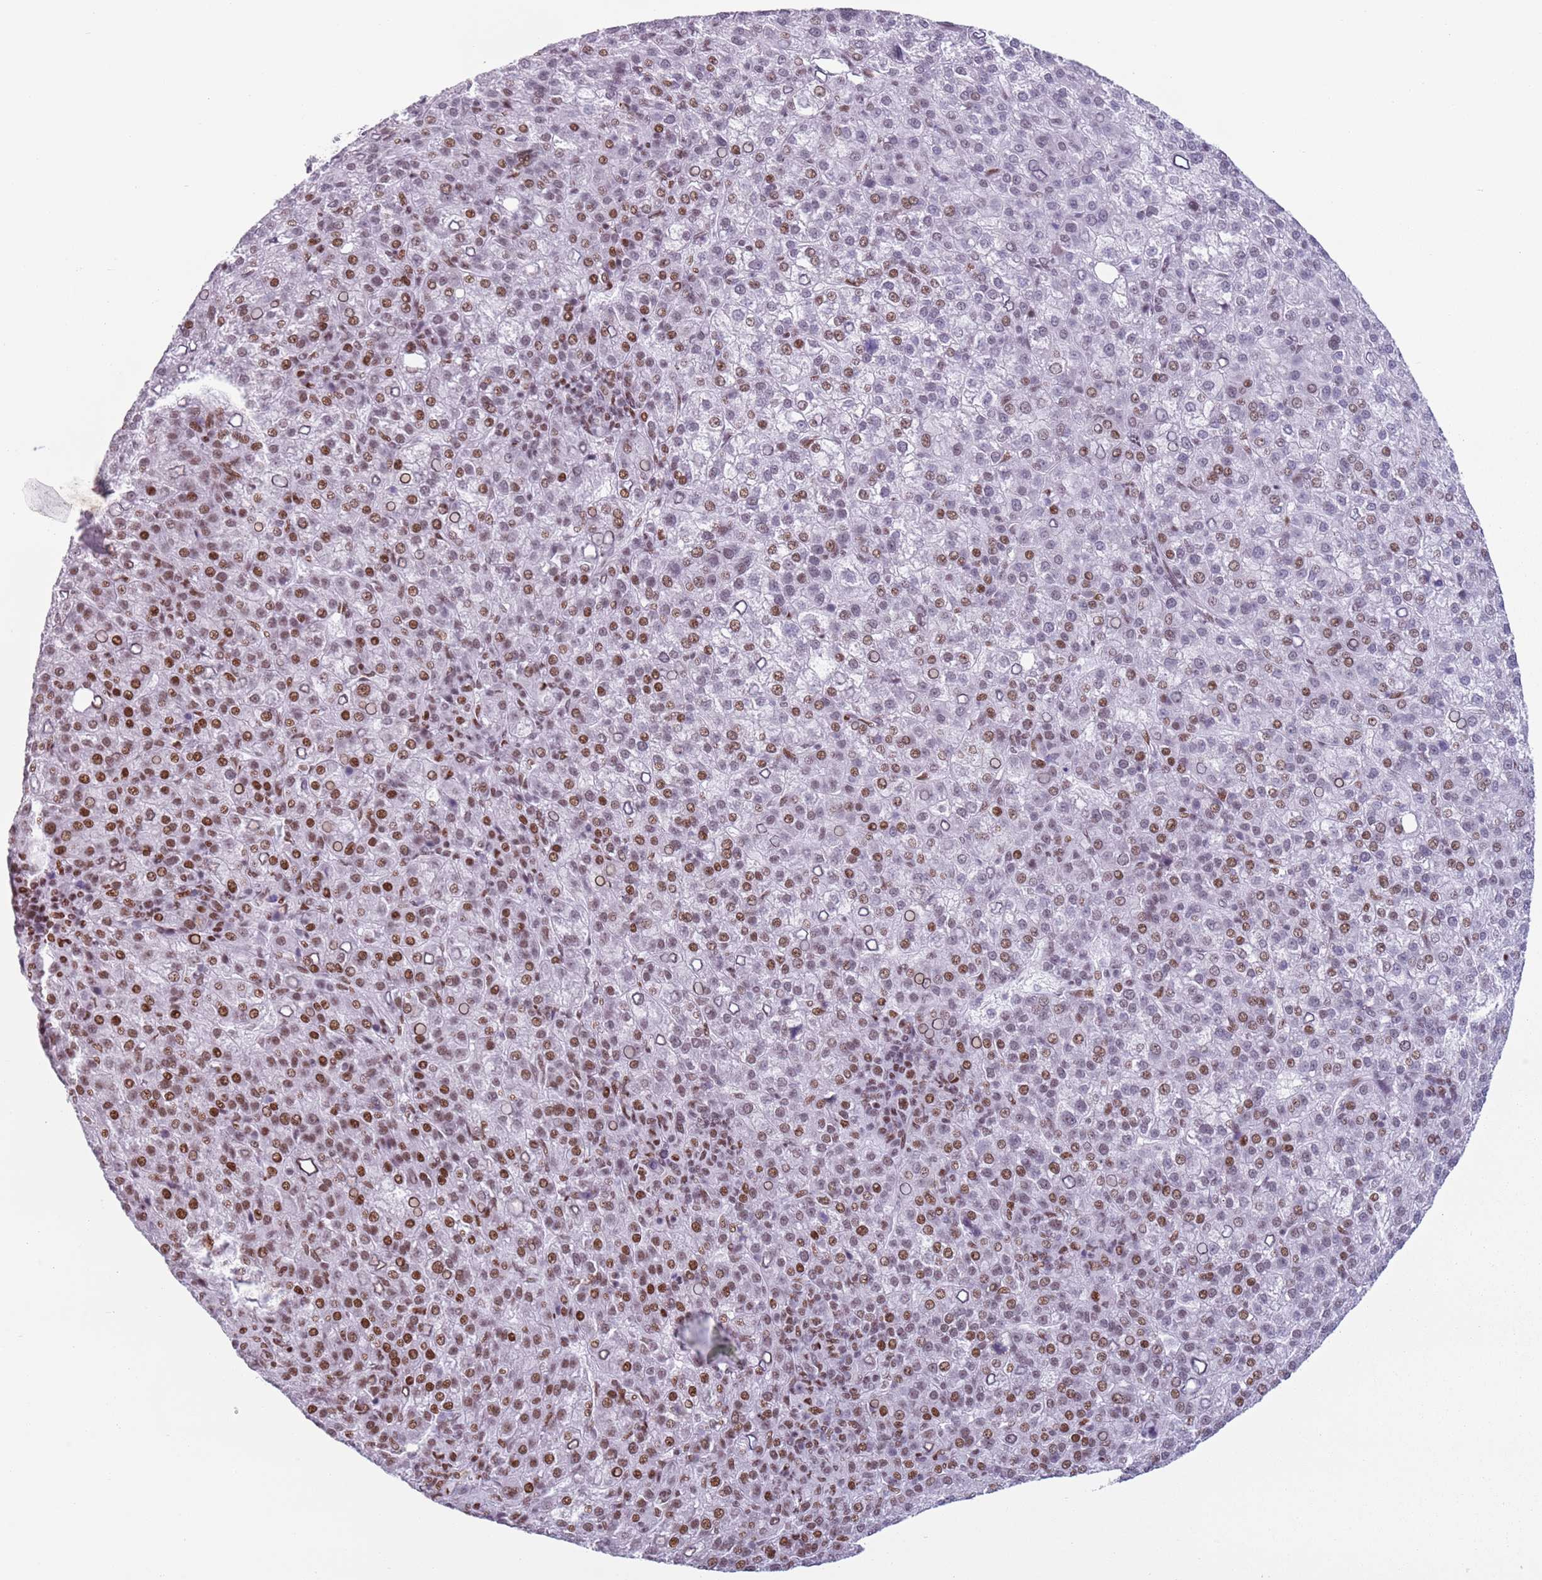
{"staining": {"intensity": "moderate", "quantity": "25%-75%", "location": "nuclear"}, "tissue": "liver cancer", "cell_type": "Tumor cells", "image_type": "cancer", "snomed": [{"axis": "morphology", "description": "Carcinoma, Hepatocellular, NOS"}, {"axis": "topography", "description": "Liver"}], "caption": "Liver cancer was stained to show a protein in brown. There is medium levels of moderate nuclear staining in about 25%-75% of tumor cells.", "gene": "FAM104B", "patient": {"sex": "female", "age": 58}}